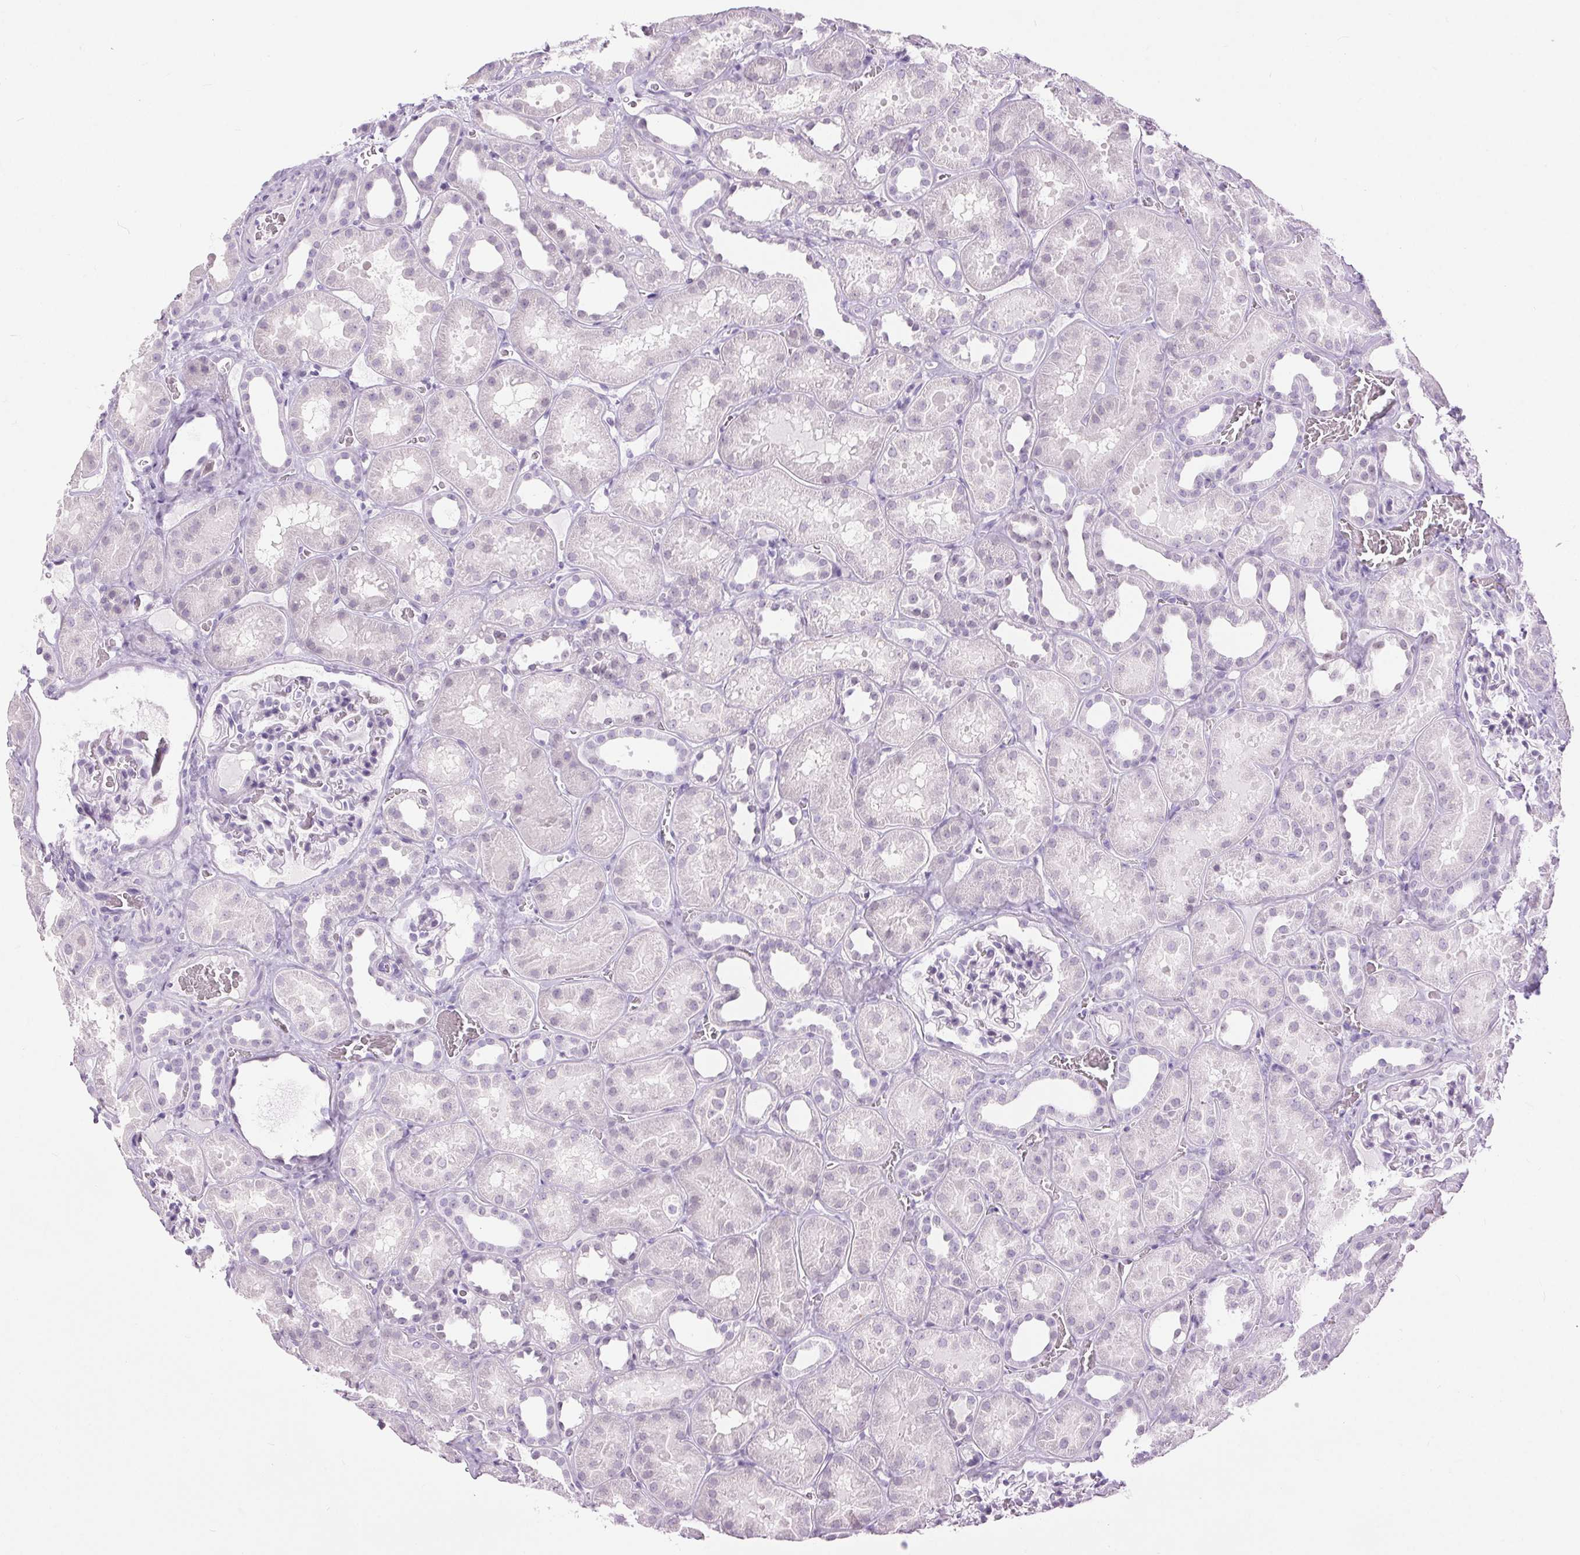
{"staining": {"intensity": "negative", "quantity": "none", "location": "none"}, "tissue": "kidney", "cell_type": "Cells in glomeruli", "image_type": "normal", "snomed": [{"axis": "morphology", "description": "Normal tissue, NOS"}, {"axis": "topography", "description": "Kidney"}], "caption": "The immunohistochemistry (IHC) photomicrograph has no significant staining in cells in glomeruli of kidney. Brightfield microscopy of immunohistochemistry (IHC) stained with DAB (3,3'-diaminobenzidine) (brown) and hematoxylin (blue), captured at high magnification.", "gene": "BEND2", "patient": {"sex": "female", "age": 41}}